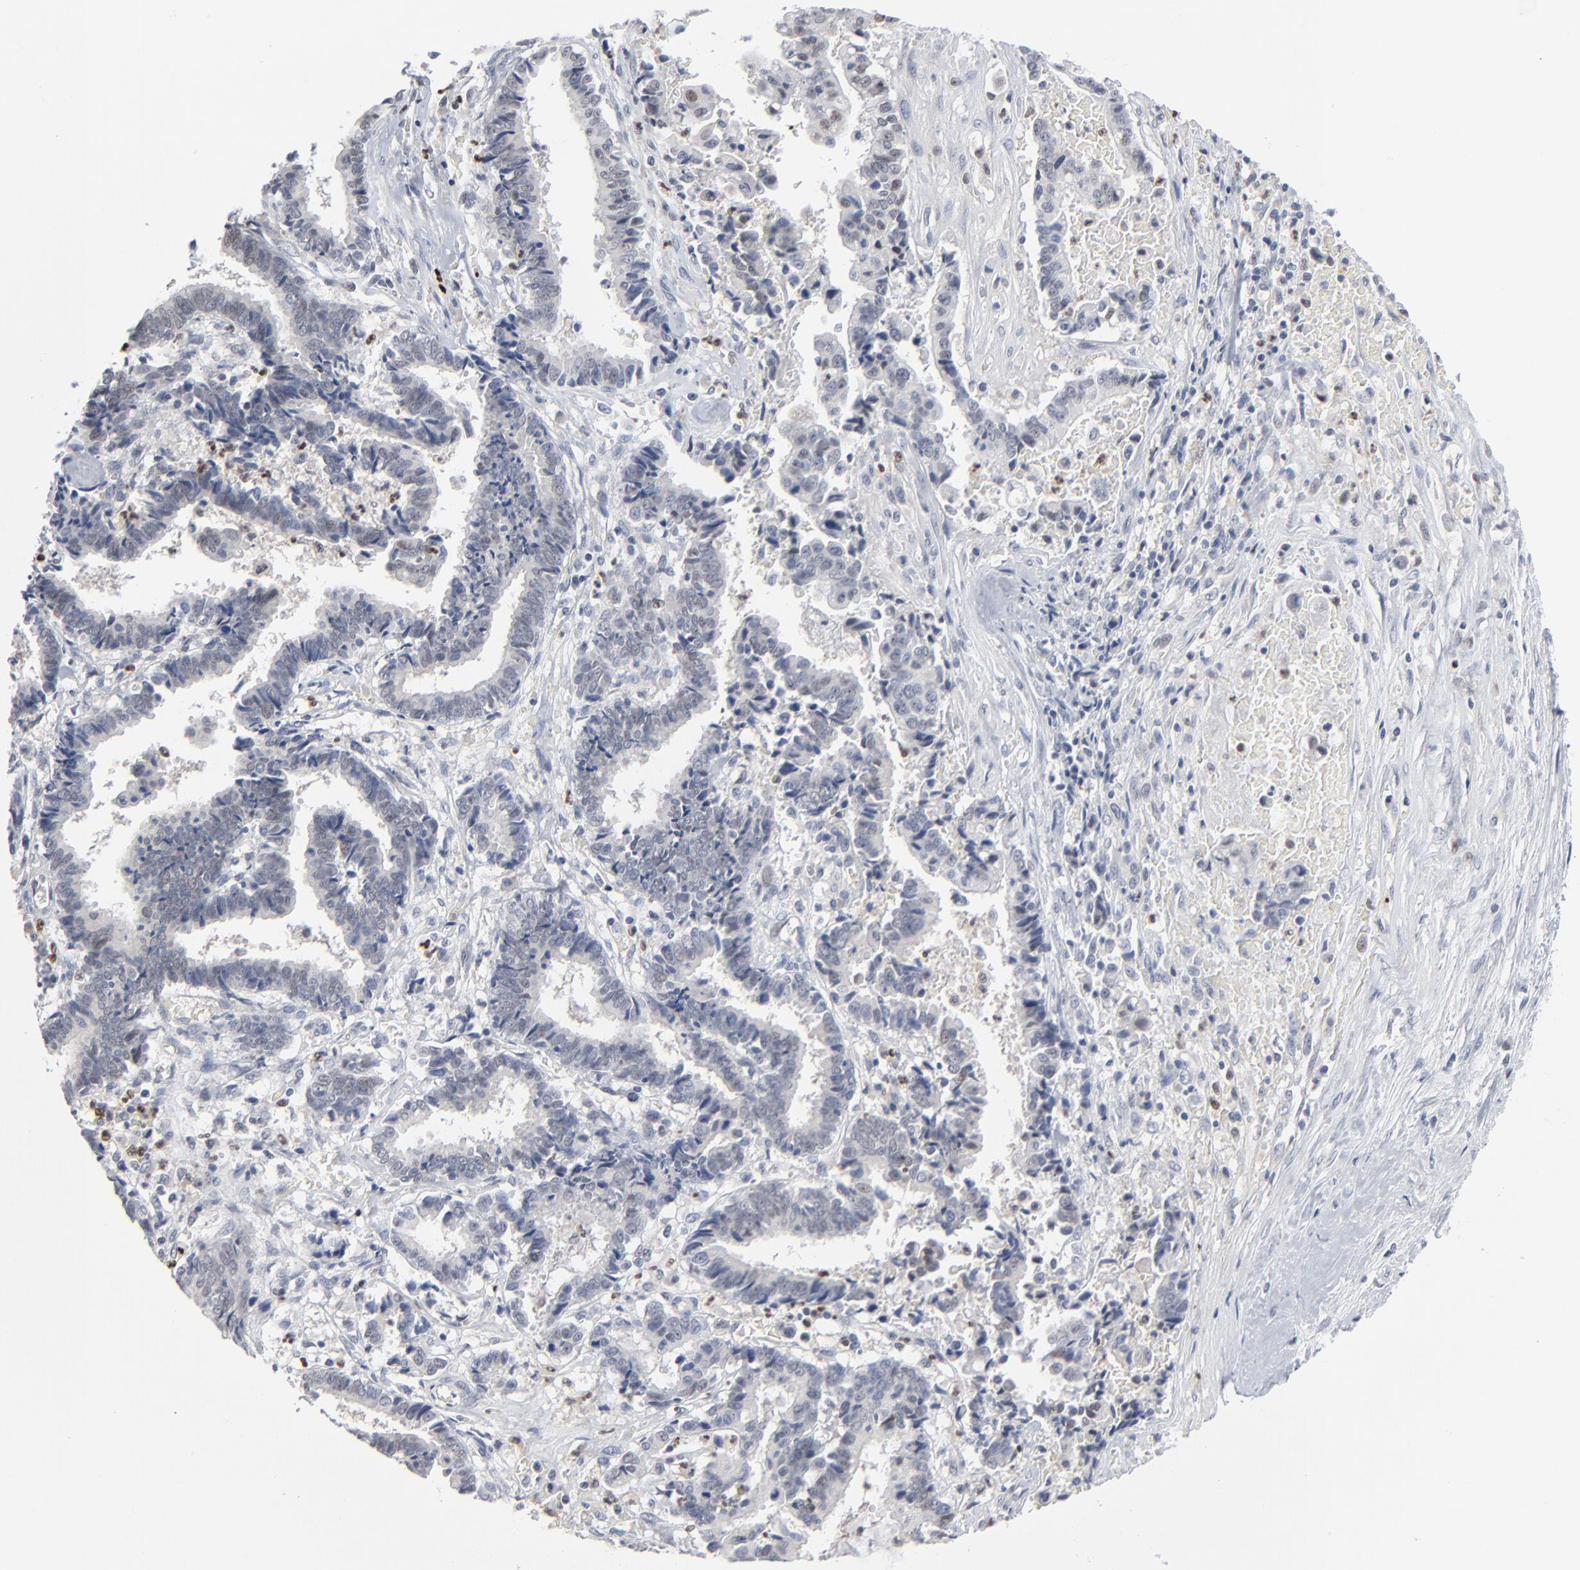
{"staining": {"intensity": "negative", "quantity": "none", "location": "none"}, "tissue": "liver cancer", "cell_type": "Tumor cells", "image_type": "cancer", "snomed": [{"axis": "morphology", "description": "Cholangiocarcinoma"}, {"axis": "topography", "description": "Liver"}], "caption": "This is an immunohistochemistry (IHC) histopathology image of human liver cholangiocarcinoma. There is no staining in tumor cells.", "gene": "FOXN2", "patient": {"sex": "male", "age": 57}}